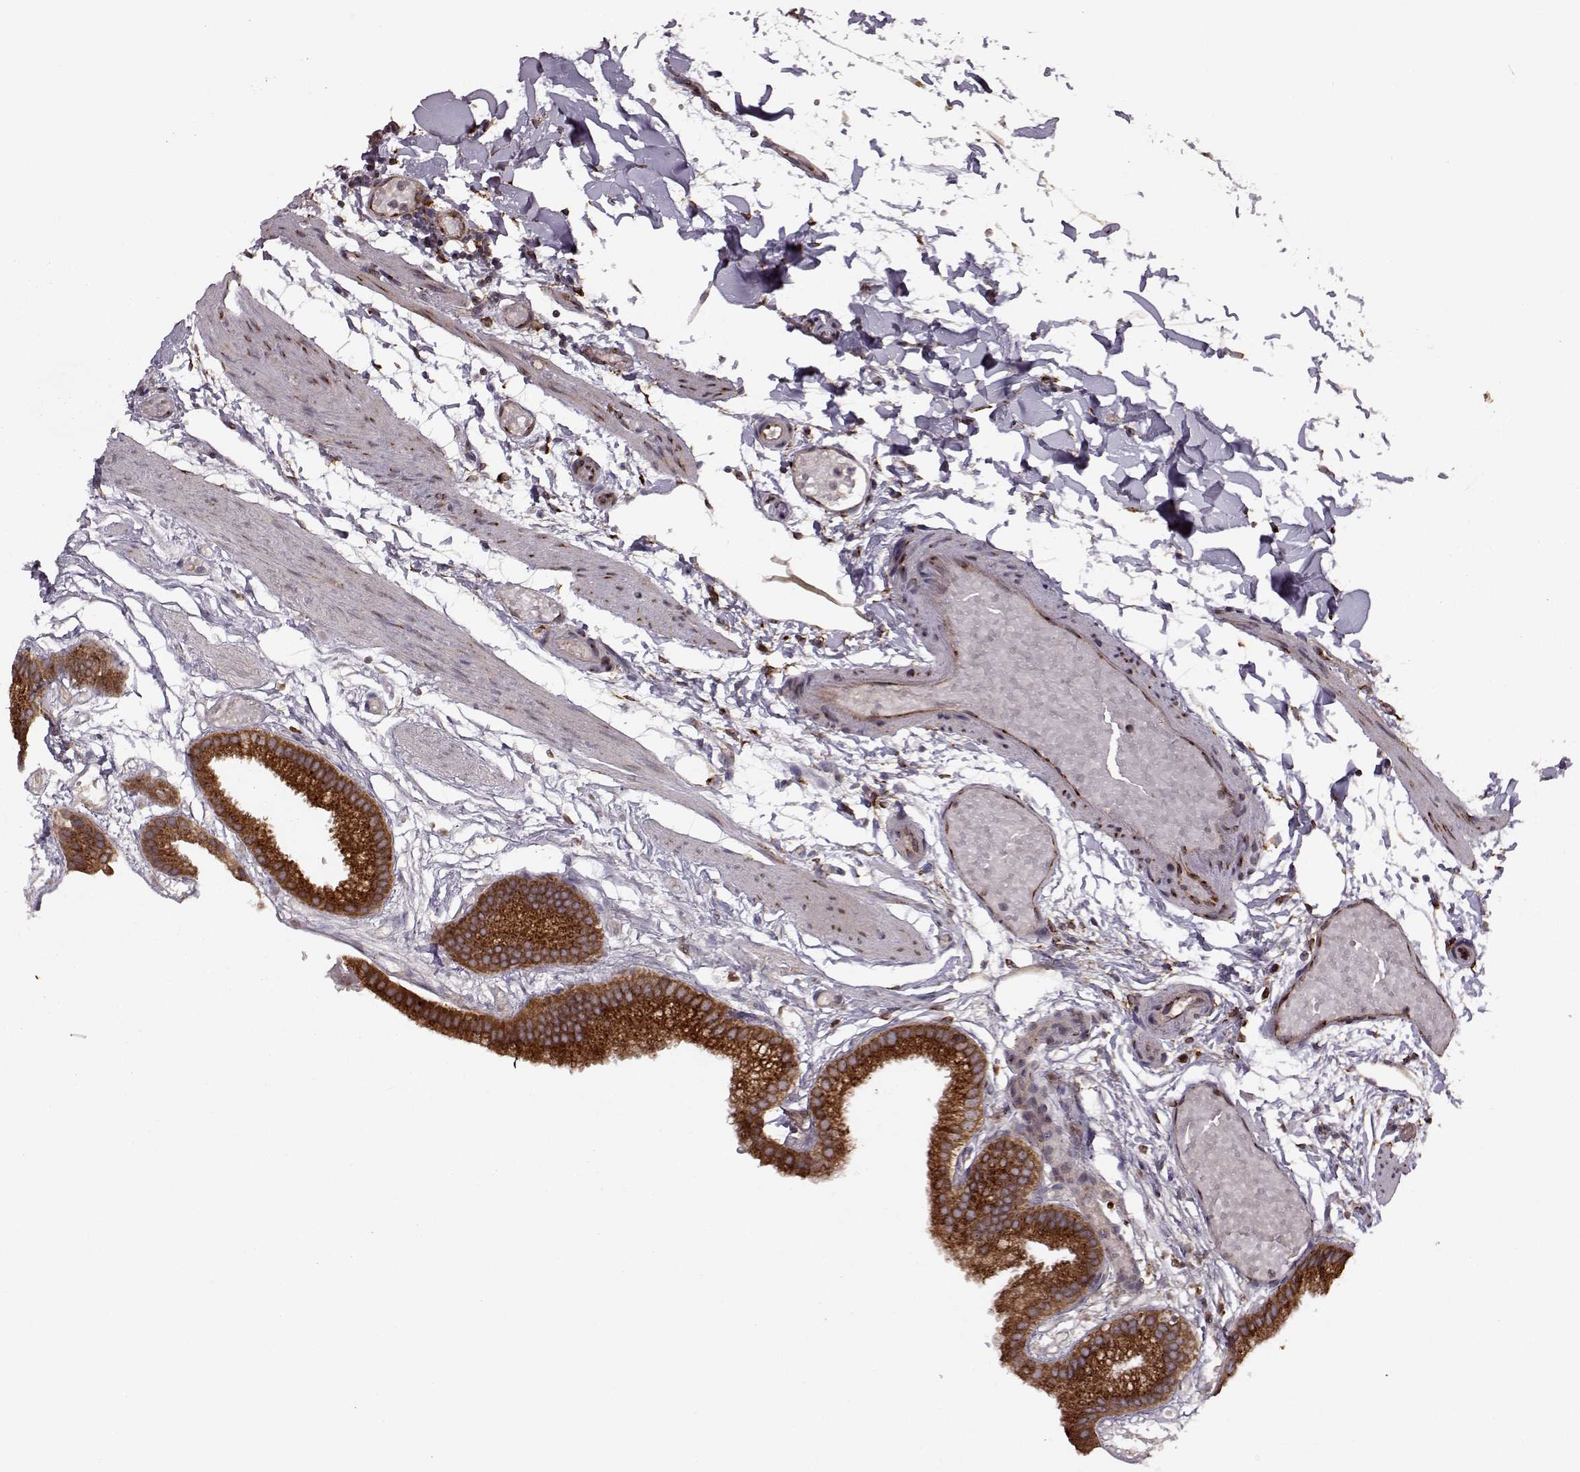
{"staining": {"intensity": "strong", "quantity": ">75%", "location": "cytoplasmic/membranous"}, "tissue": "gallbladder", "cell_type": "Glandular cells", "image_type": "normal", "snomed": [{"axis": "morphology", "description": "Normal tissue, NOS"}, {"axis": "topography", "description": "Gallbladder"}], "caption": "Normal gallbladder reveals strong cytoplasmic/membranous expression in about >75% of glandular cells, visualized by immunohistochemistry. Ihc stains the protein in brown and the nuclei are stained blue.", "gene": "YIPF5", "patient": {"sex": "female", "age": 45}}